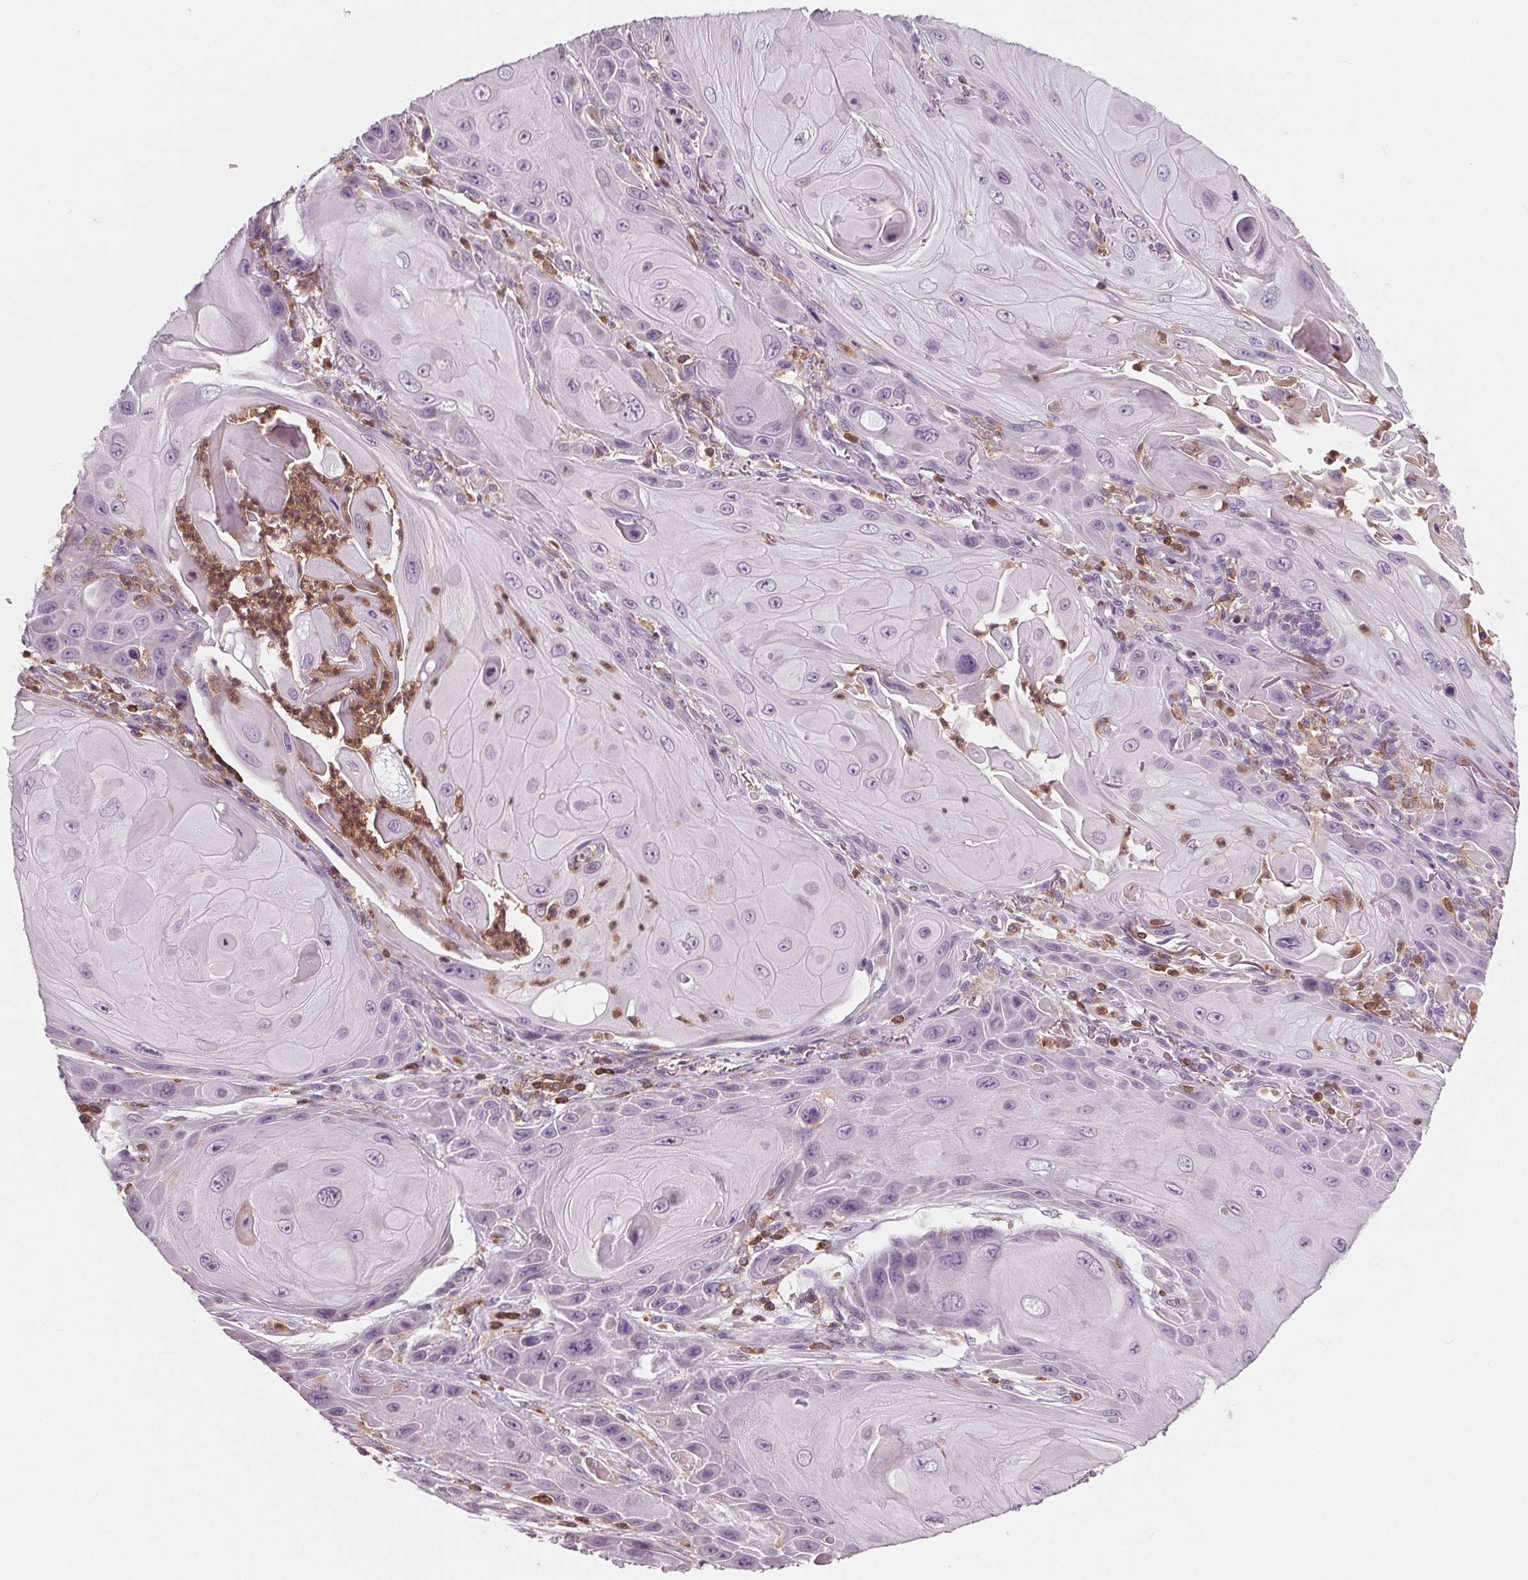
{"staining": {"intensity": "negative", "quantity": "none", "location": "none"}, "tissue": "skin cancer", "cell_type": "Tumor cells", "image_type": "cancer", "snomed": [{"axis": "morphology", "description": "Squamous cell carcinoma, NOS"}, {"axis": "topography", "description": "Skin"}], "caption": "Immunohistochemistry of skin squamous cell carcinoma demonstrates no expression in tumor cells.", "gene": "ARHGAP25", "patient": {"sex": "female", "age": 94}}